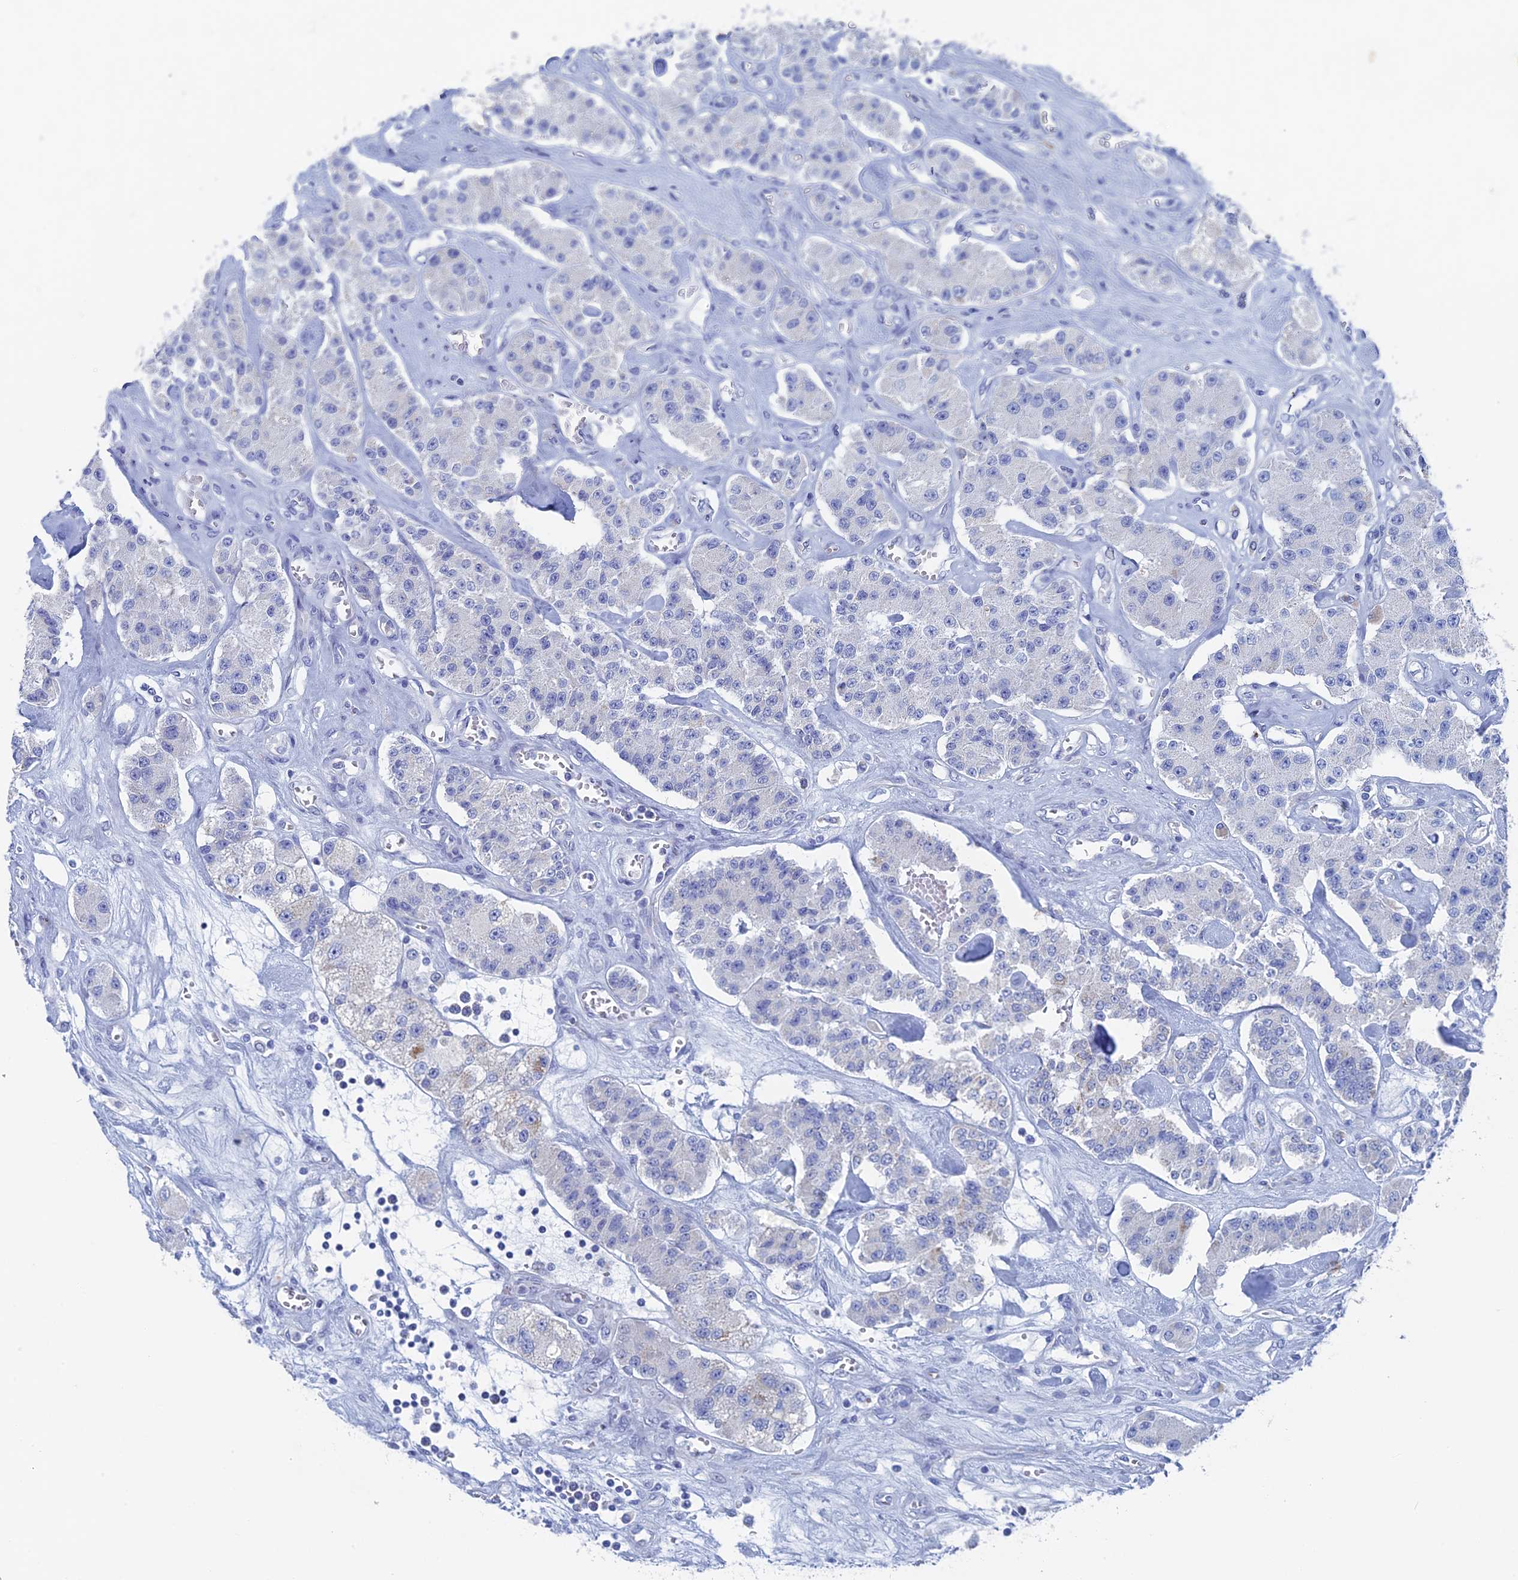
{"staining": {"intensity": "negative", "quantity": "none", "location": "none"}, "tissue": "carcinoid", "cell_type": "Tumor cells", "image_type": "cancer", "snomed": [{"axis": "morphology", "description": "Carcinoid, malignant, NOS"}, {"axis": "topography", "description": "Pancreas"}], "caption": "IHC histopathology image of human carcinoid stained for a protein (brown), which reveals no expression in tumor cells.", "gene": "HIGD1A", "patient": {"sex": "male", "age": 41}}